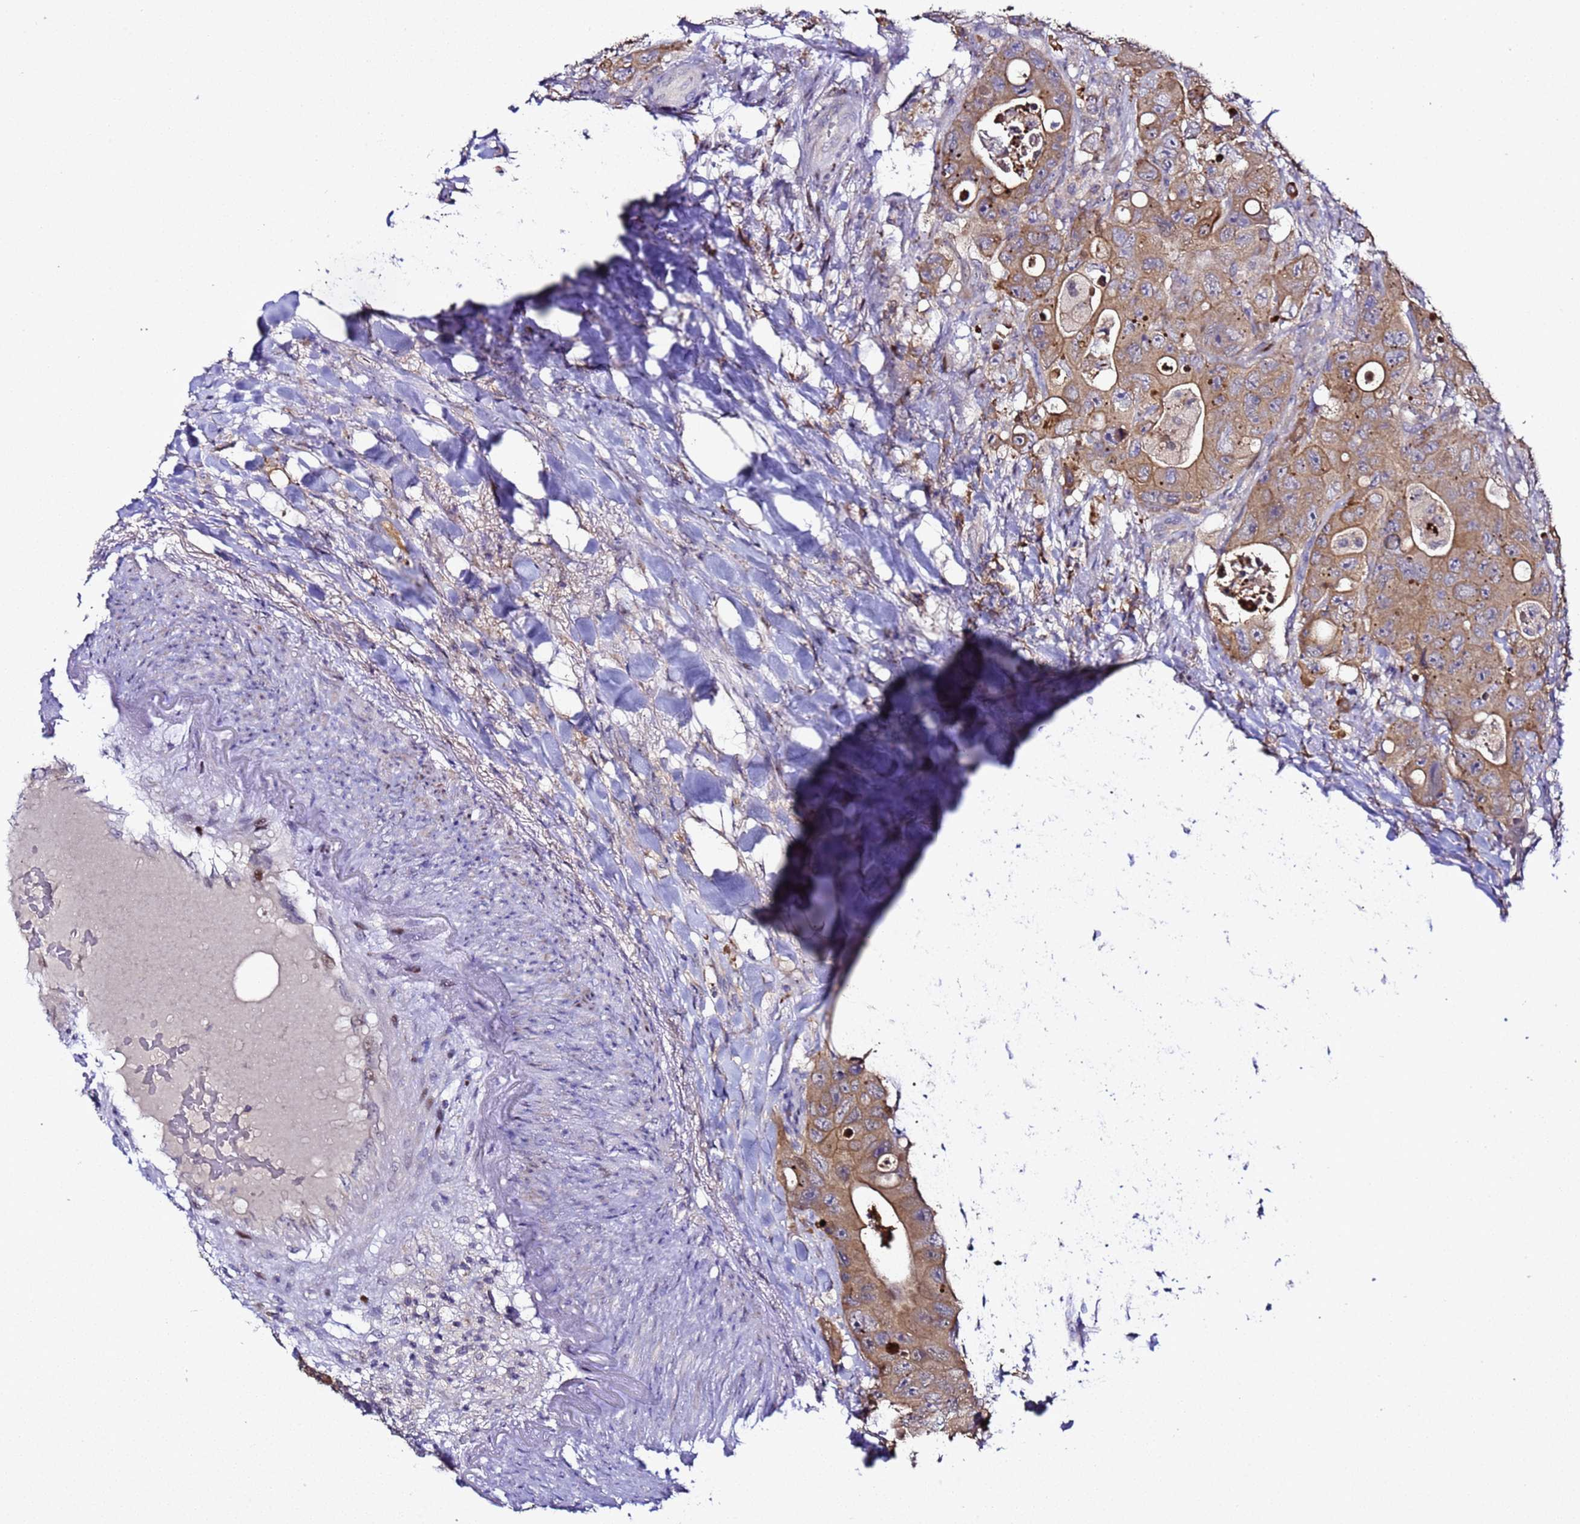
{"staining": {"intensity": "moderate", "quantity": ">75%", "location": "cytoplasmic/membranous"}, "tissue": "colorectal cancer", "cell_type": "Tumor cells", "image_type": "cancer", "snomed": [{"axis": "morphology", "description": "Adenocarcinoma, NOS"}, {"axis": "topography", "description": "Colon"}], "caption": "Immunohistochemical staining of colorectal cancer shows moderate cytoplasmic/membranous protein staining in approximately >75% of tumor cells.", "gene": "ALG3", "patient": {"sex": "female", "age": 46}}